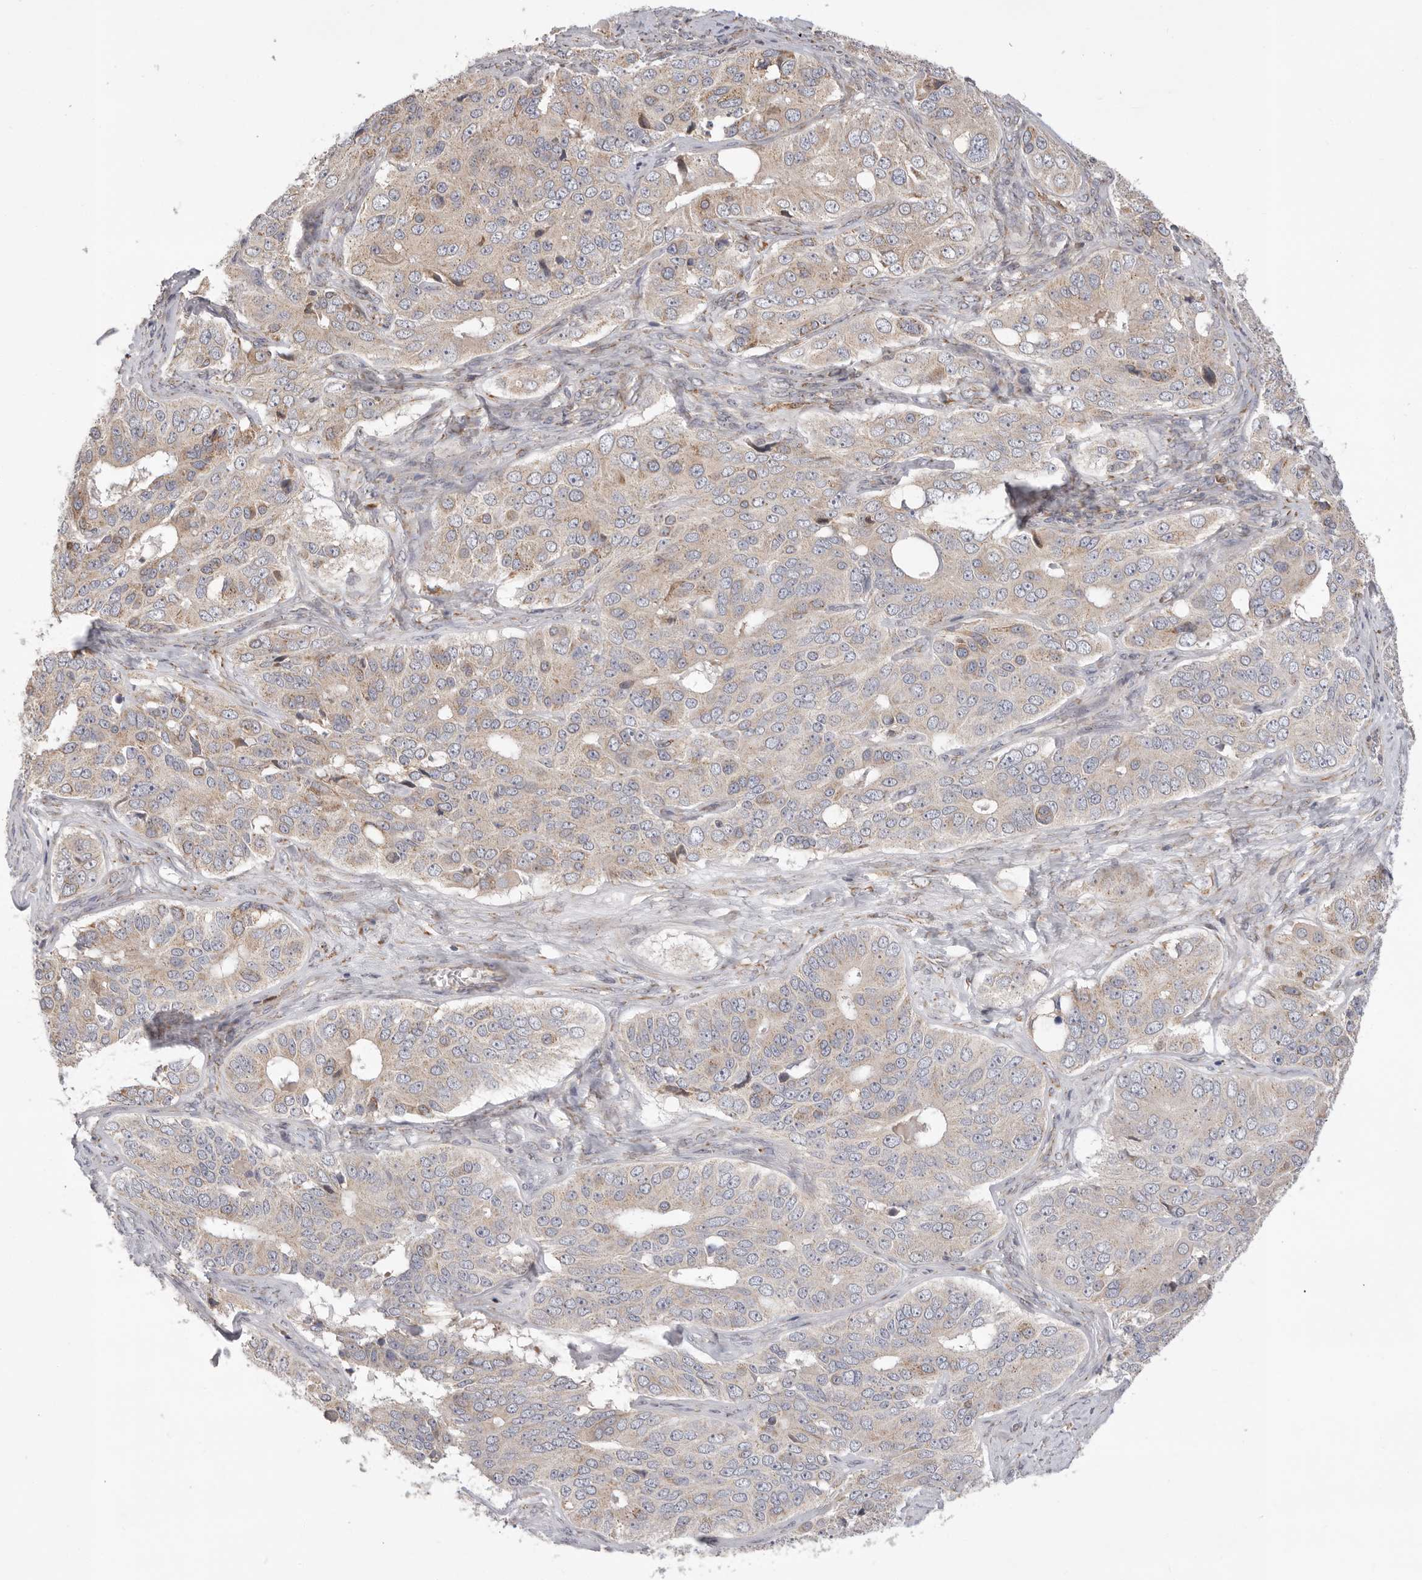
{"staining": {"intensity": "weak", "quantity": "25%-75%", "location": "cytoplasmic/membranous"}, "tissue": "ovarian cancer", "cell_type": "Tumor cells", "image_type": "cancer", "snomed": [{"axis": "morphology", "description": "Carcinoma, endometroid"}, {"axis": "topography", "description": "Ovary"}], "caption": "Immunohistochemical staining of ovarian cancer reveals low levels of weak cytoplasmic/membranous protein expression in approximately 25%-75% of tumor cells. (Stains: DAB (3,3'-diaminobenzidine) in brown, nuclei in blue, Microscopy: brightfield microscopy at high magnification).", "gene": "USH1C", "patient": {"sex": "female", "age": 51}}